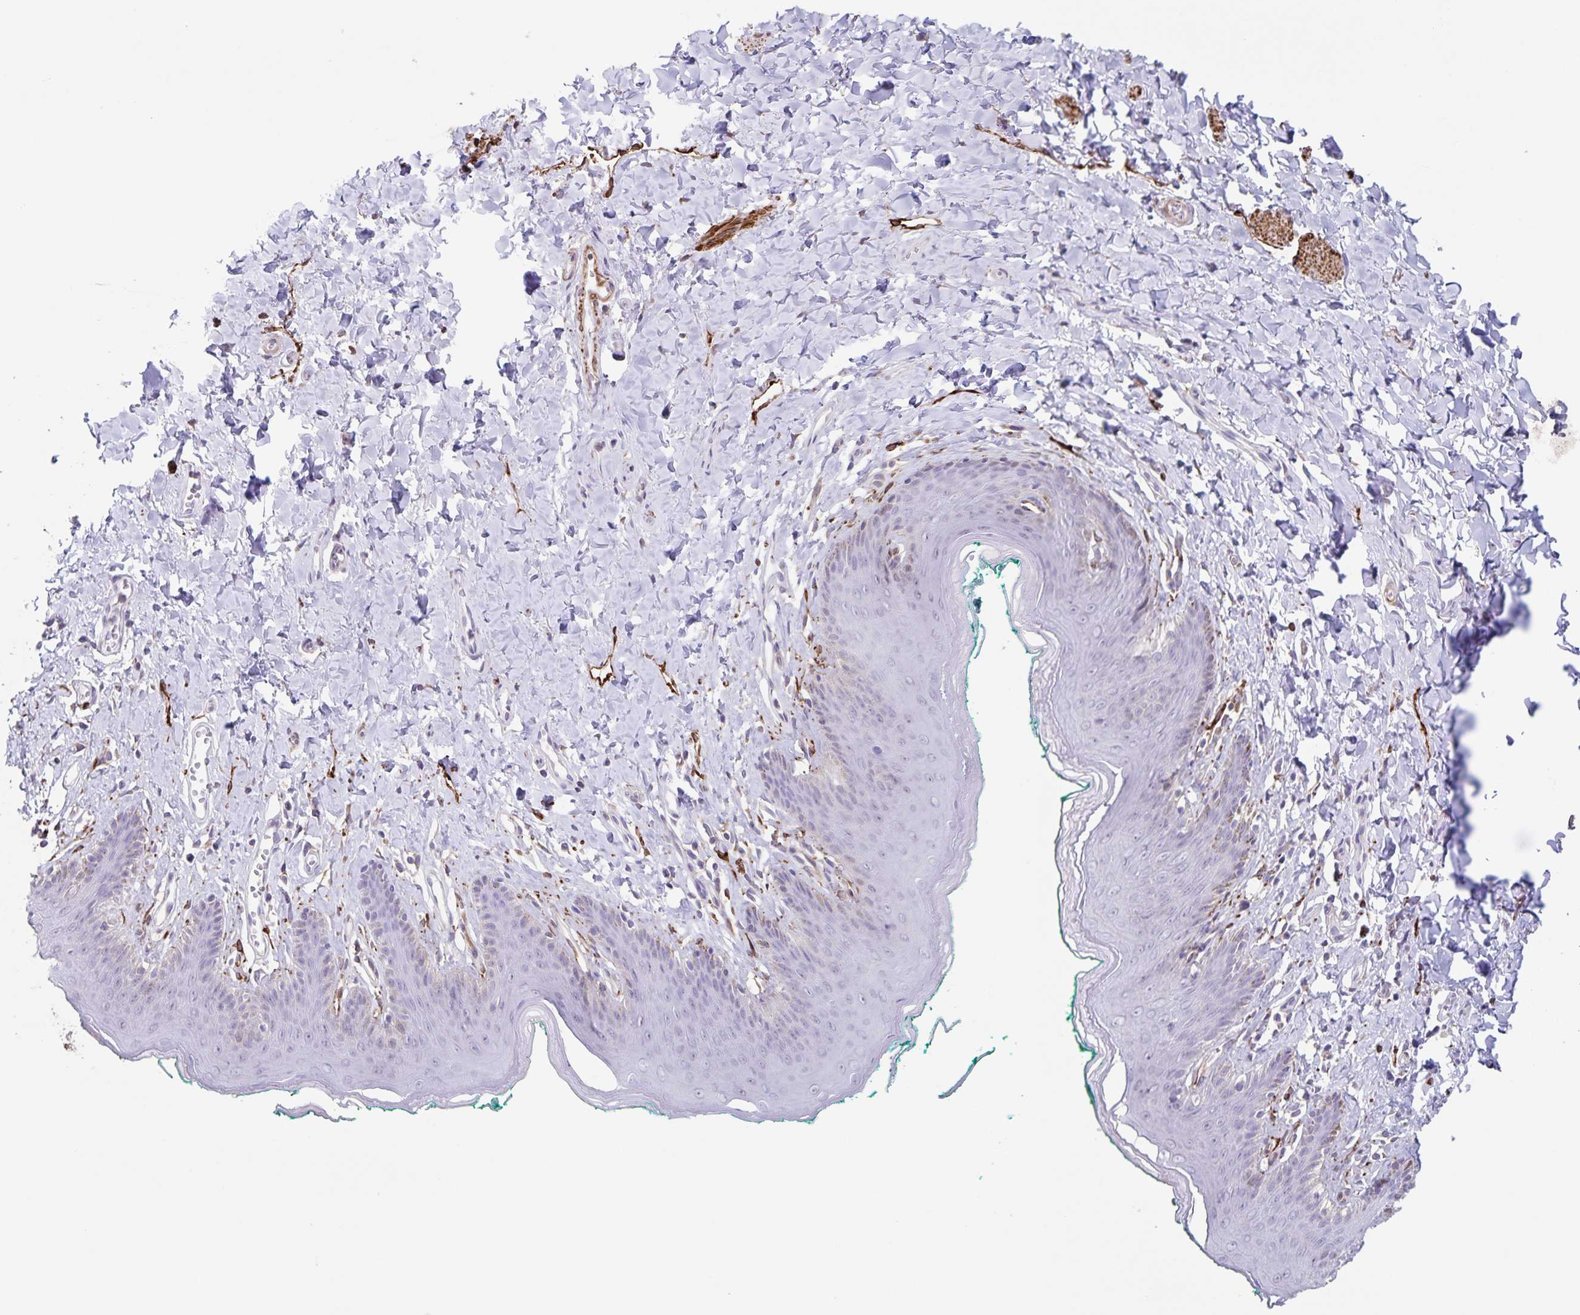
{"staining": {"intensity": "negative", "quantity": "none", "location": "none"}, "tissue": "skin", "cell_type": "Epidermal cells", "image_type": "normal", "snomed": [{"axis": "morphology", "description": "Normal tissue, NOS"}, {"axis": "topography", "description": "Vulva"}, {"axis": "topography", "description": "Peripheral nerve tissue"}], "caption": "Protein analysis of normal skin demonstrates no significant staining in epidermal cells.", "gene": "SYNM", "patient": {"sex": "female", "age": 66}}